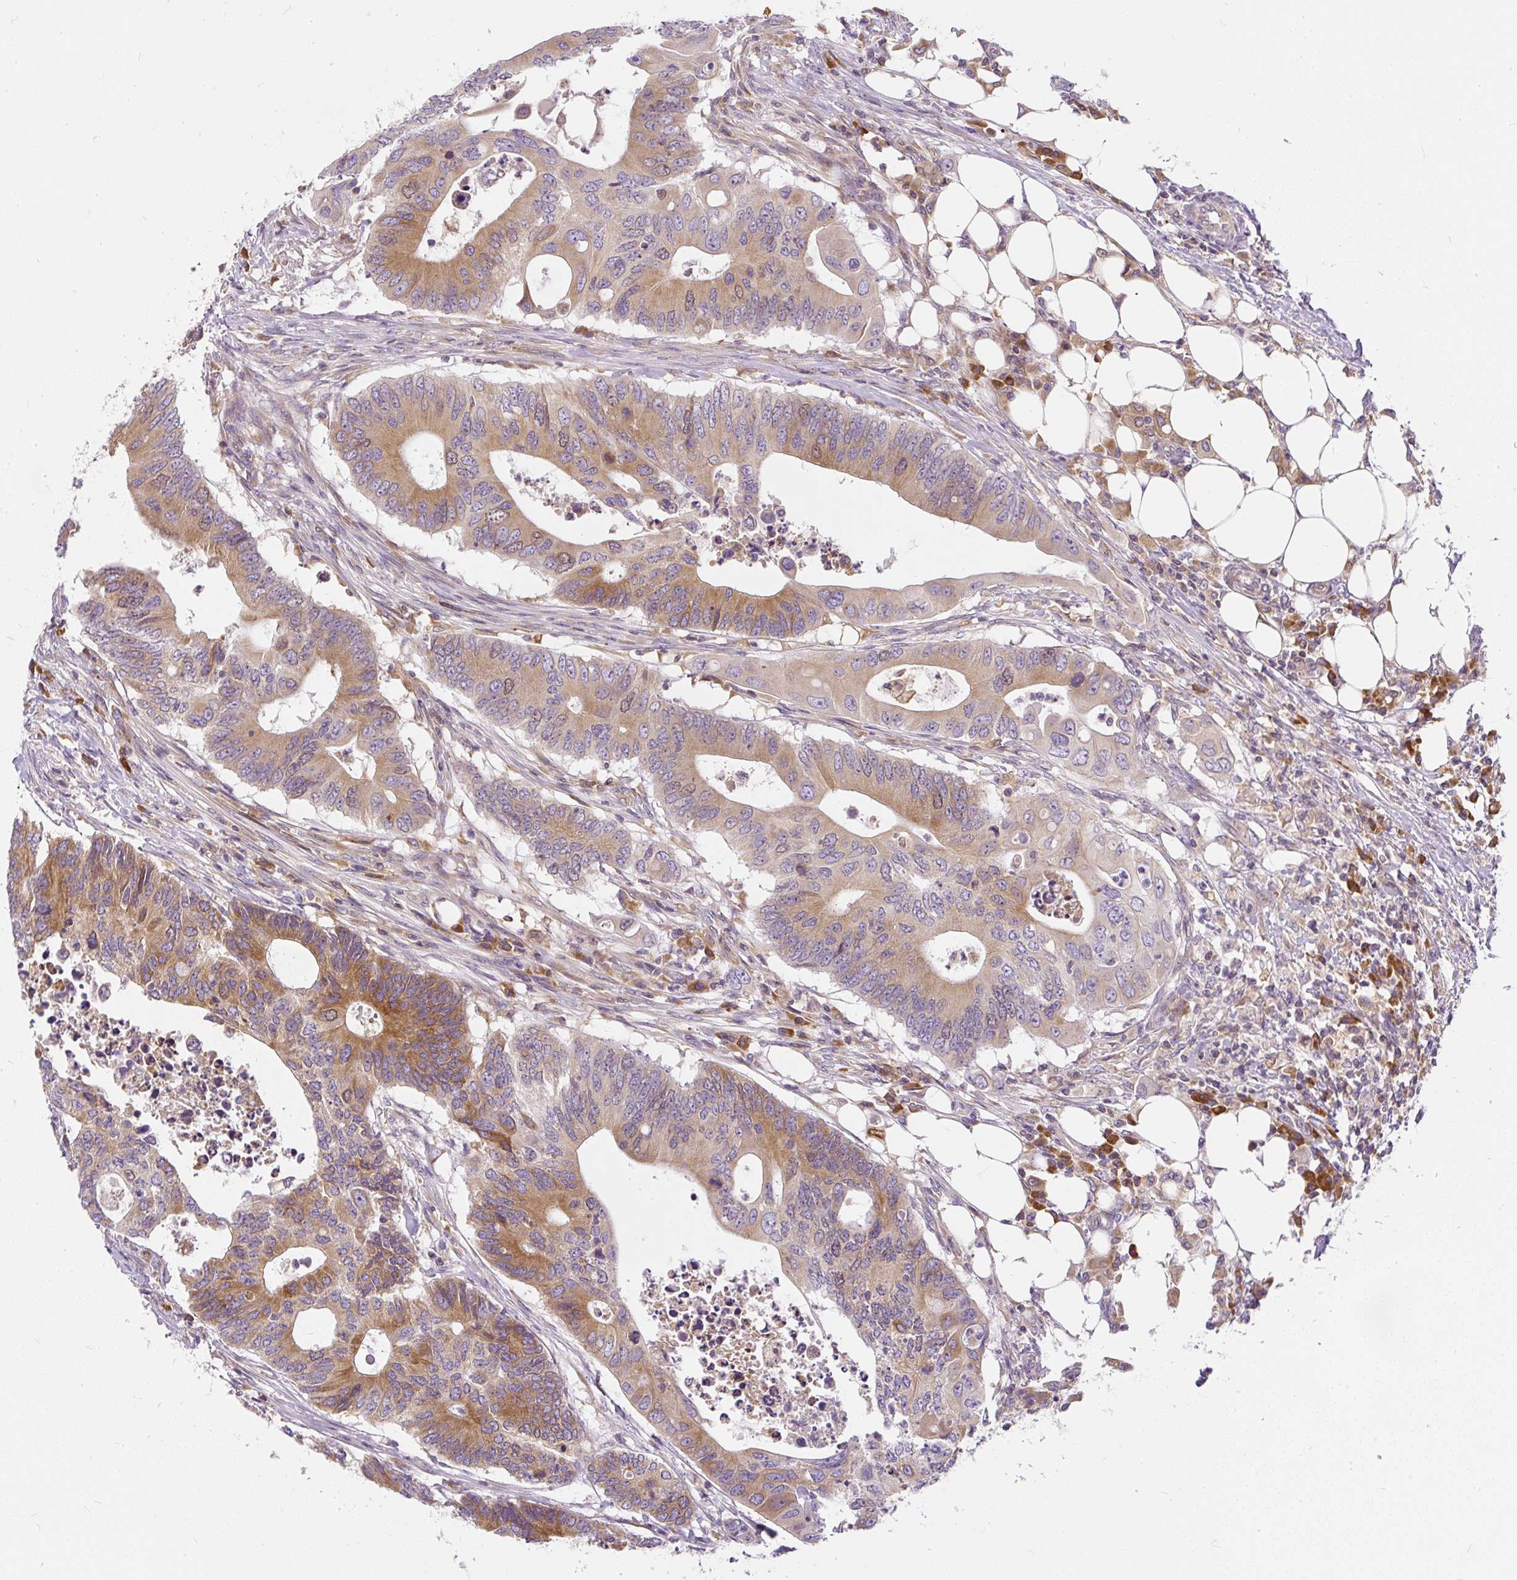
{"staining": {"intensity": "moderate", "quantity": ">75%", "location": "cytoplasmic/membranous"}, "tissue": "colorectal cancer", "cell_type": "Tumor cells", "image_type": "cancer", "snomed": [{"axis": "morphology", "description": "Adenocarcinoma, NOS"}, {"axis": "topography", "description": "Colon"}], "caption": "Tumor cells display moderate cytoplasmic/membranous staining in approximately >75% of cells in colorectal cancer.", "gene": "CYP20A1", "patient": {"sex": "male", "age": 71}}